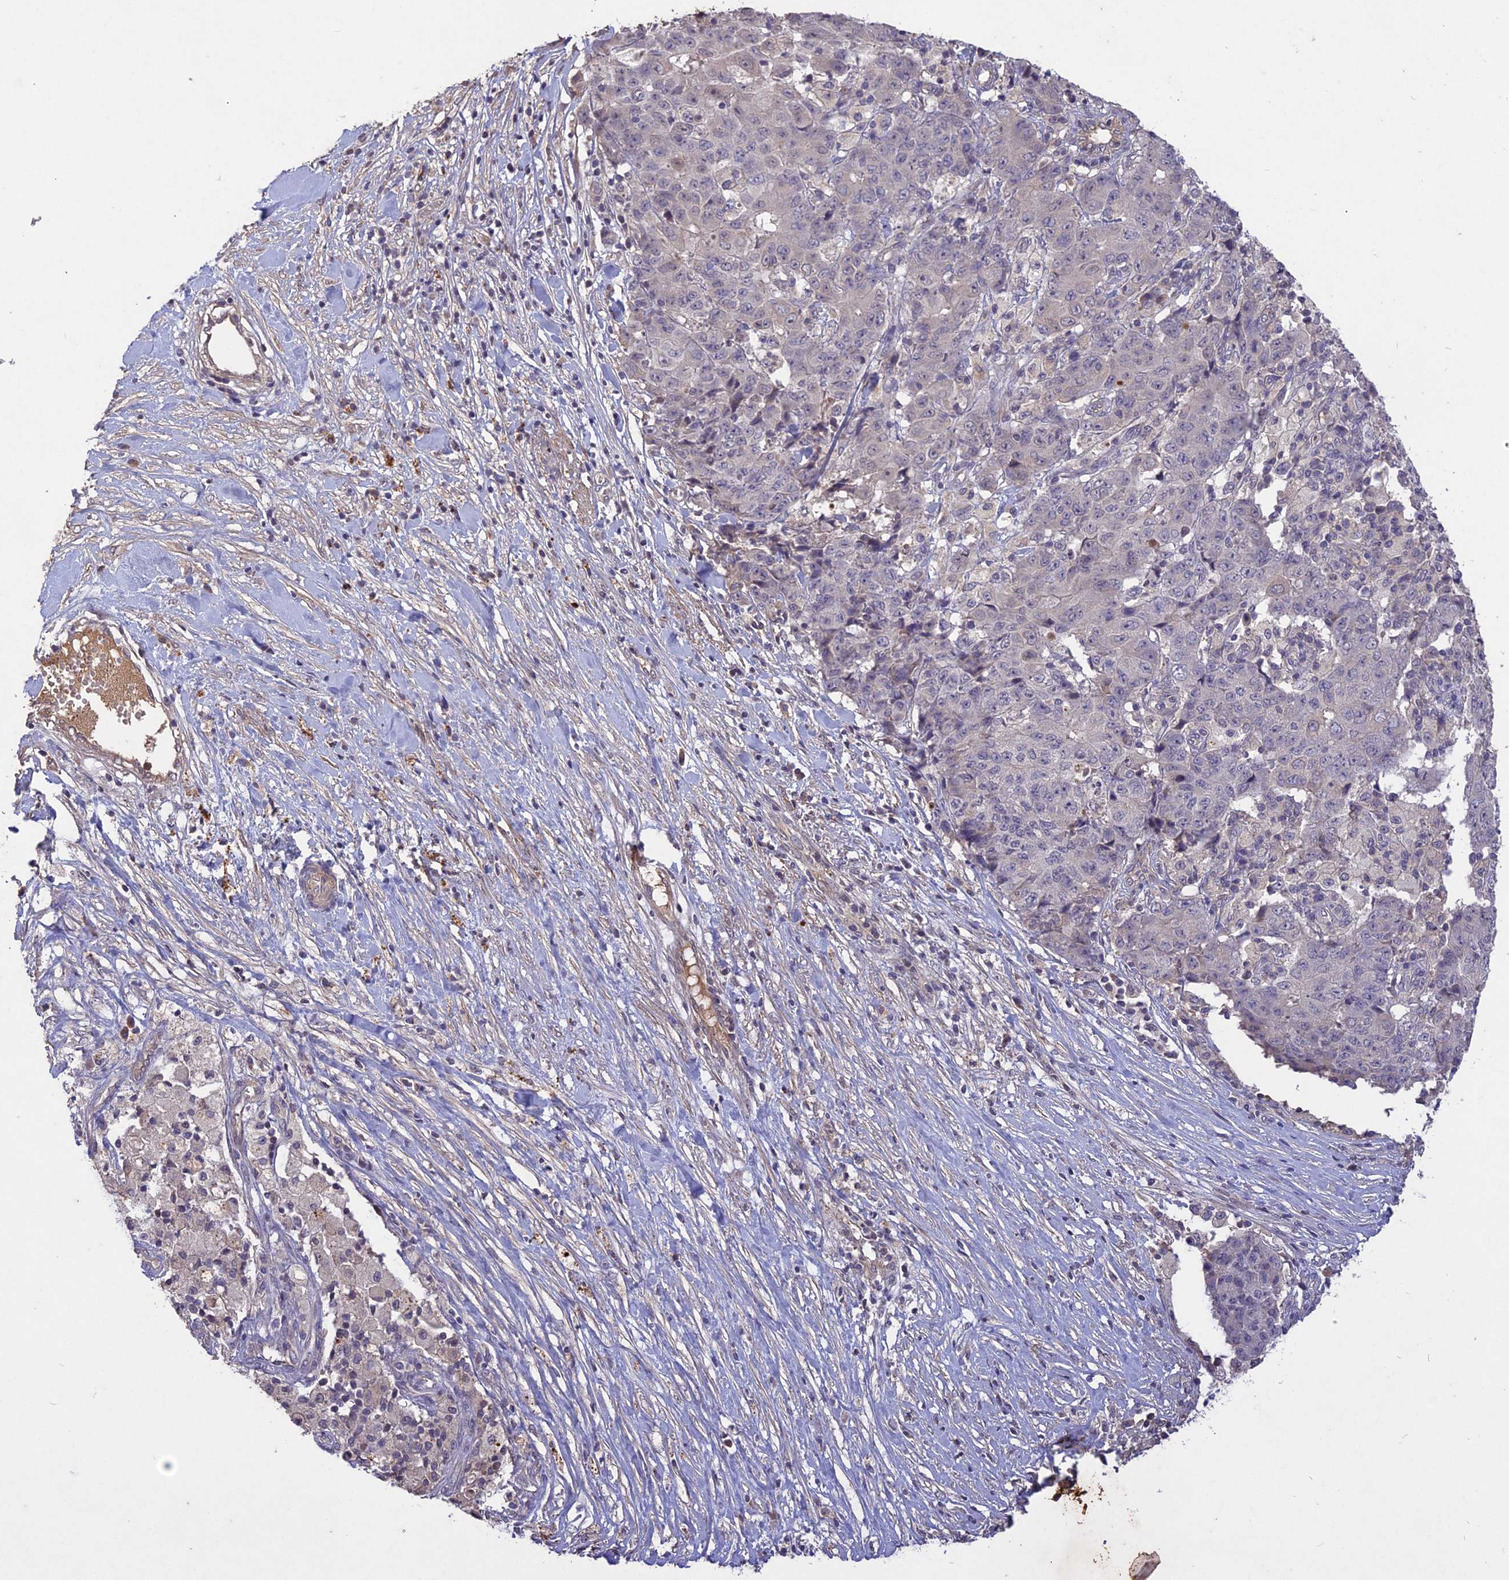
{"staining": {"intensity": "negative", "quantity": "none", "location": "none"}, "tissue": "ovarian cancer", "cell_type": "Tumor cells", "image_type": "cancer", "snomed": [{"axis": "morphology", "description": "Carcinoma, endometroid"}, {"axis": "topography", "description": "Ovary"}], "caption": "Immunohistochemical staining of human endometroid carcinoma (ovarian) demonstrates no significant positivity in tumor cells.", "gene": "ADO", "patient": {"sex": "female", "age": 42}}